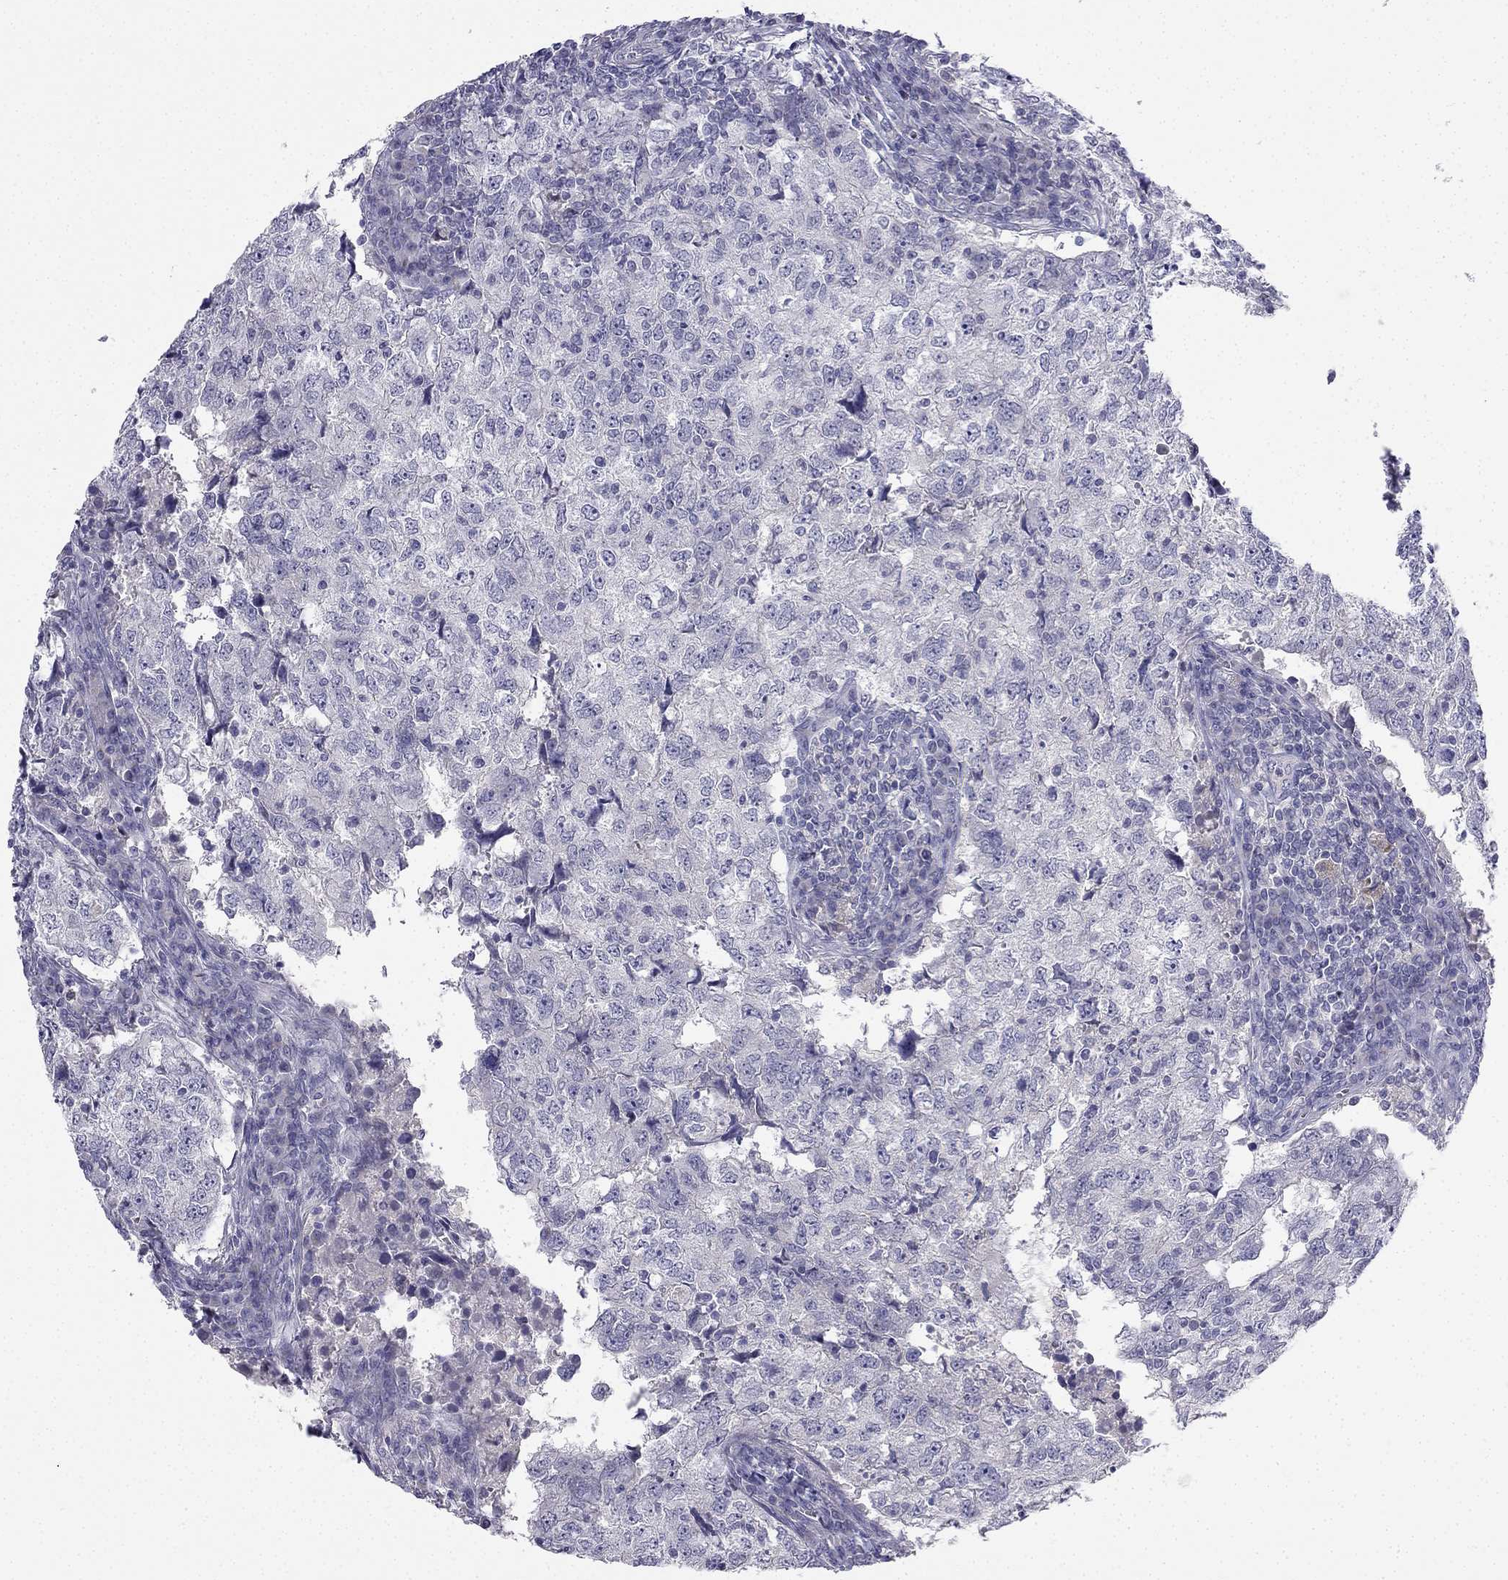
{"staining": {"intensity": "negative", "quantity": "none", "location": "none"}, "tissue": "breast cancer", "cell_type": "Tumor cells", "image_type": "cancer", "snomed": [{"axis": "morphology", "description": "Duct carcinoma"}, {"axis": "topography", "description": "Breast"}], "caption": "The IHC image has no significant expression in tumor cells of breast intraductal carcinoma tissue.", "gene": "C16orf89", "patient": {"sex": "female", "age": 30}}